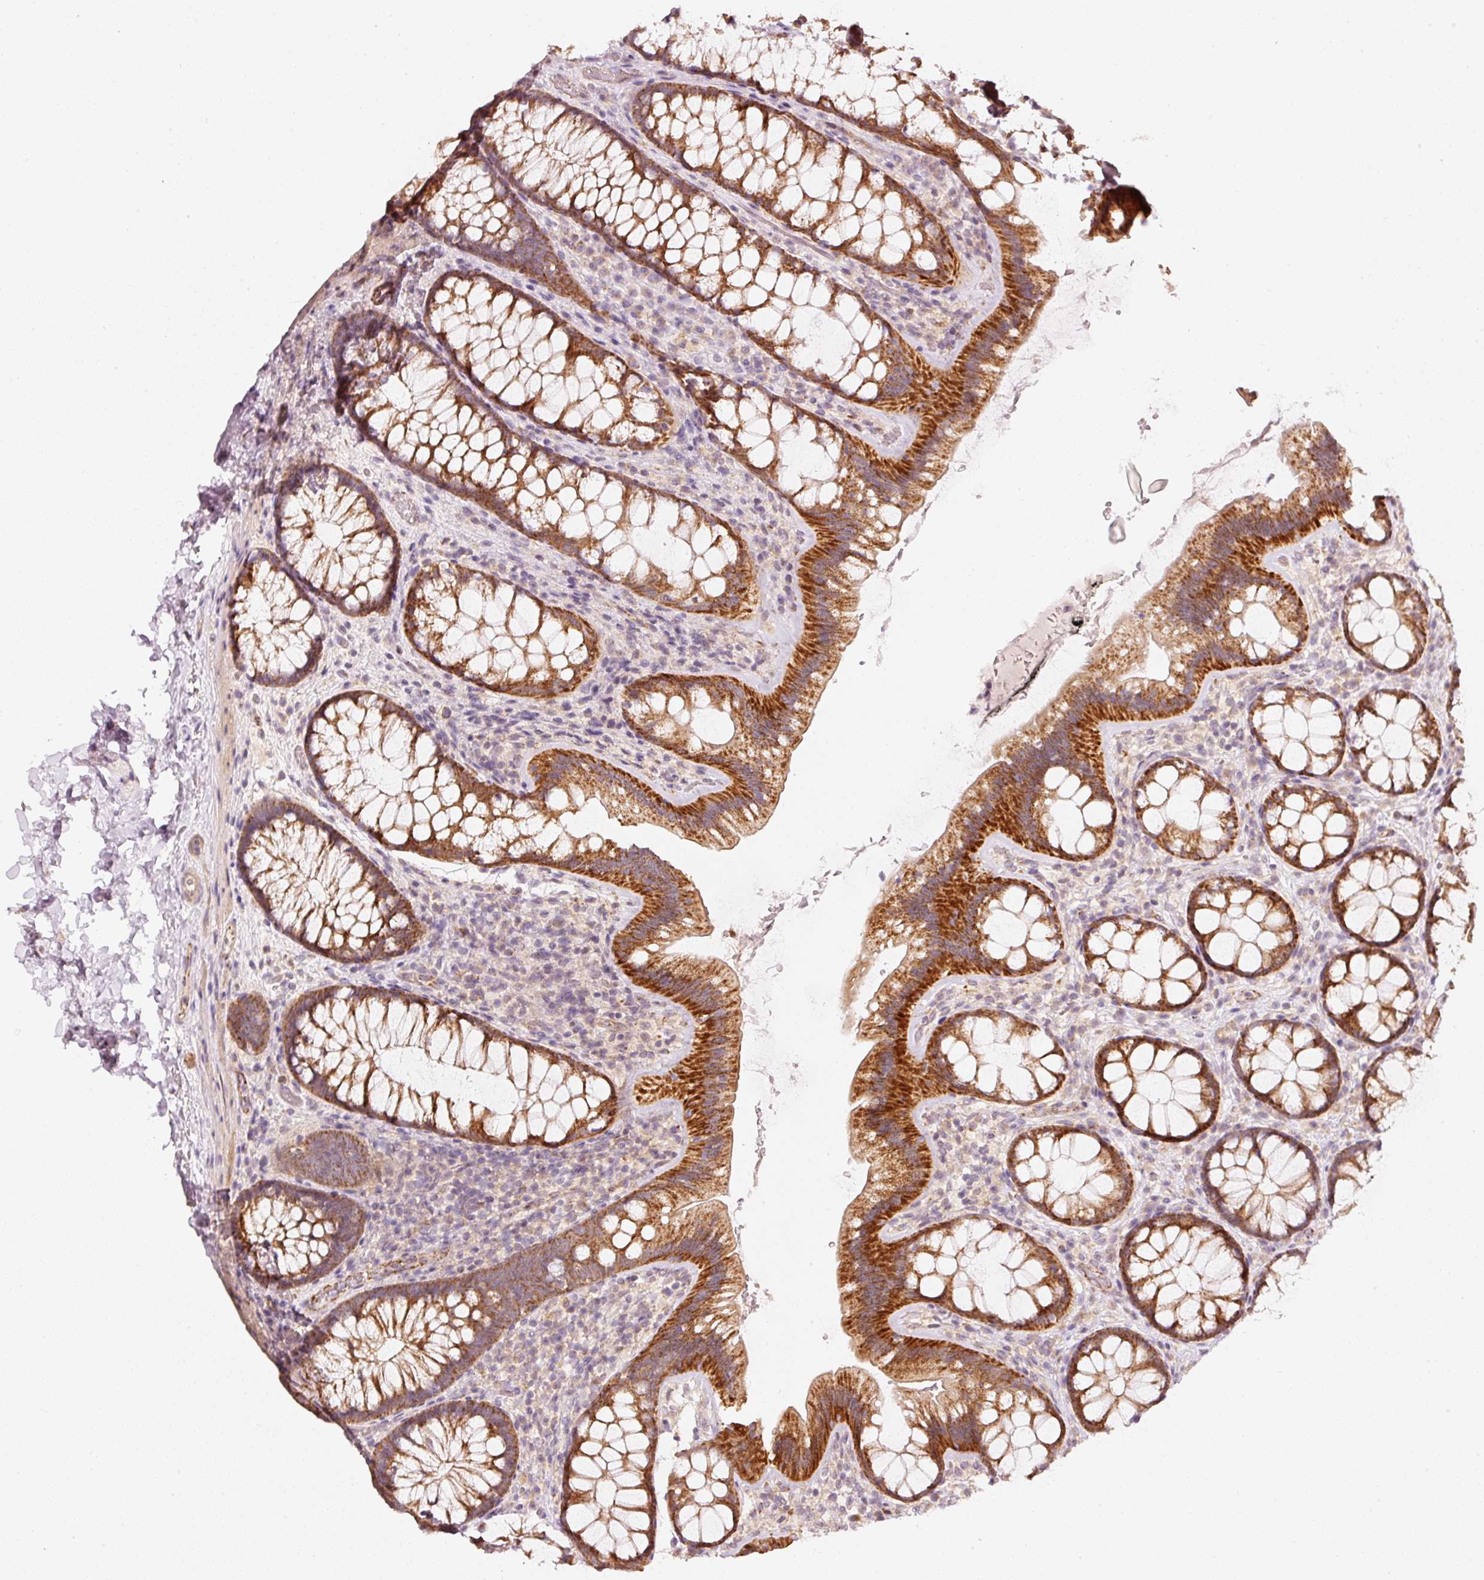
{"staining": {"intensity": "weak", "quantity": ">75%", "location": "cytoplasmic/membranous"}, "tissue": "colon", "cell_type": "Endothelial cells", "image_type": "normal", "snomed": [{"axis": "morphology", "description": "Normal tissue, NOS"}, {"axis": "topography", "description": "Colon"}], "caption": "A brown stain shows weak cytoplasmic/membranous staining of a protein in endothelial cells of unremarkable human colon.", "gene": "ARHGAP22", "patient": {"sex": "male", "age": 46}}